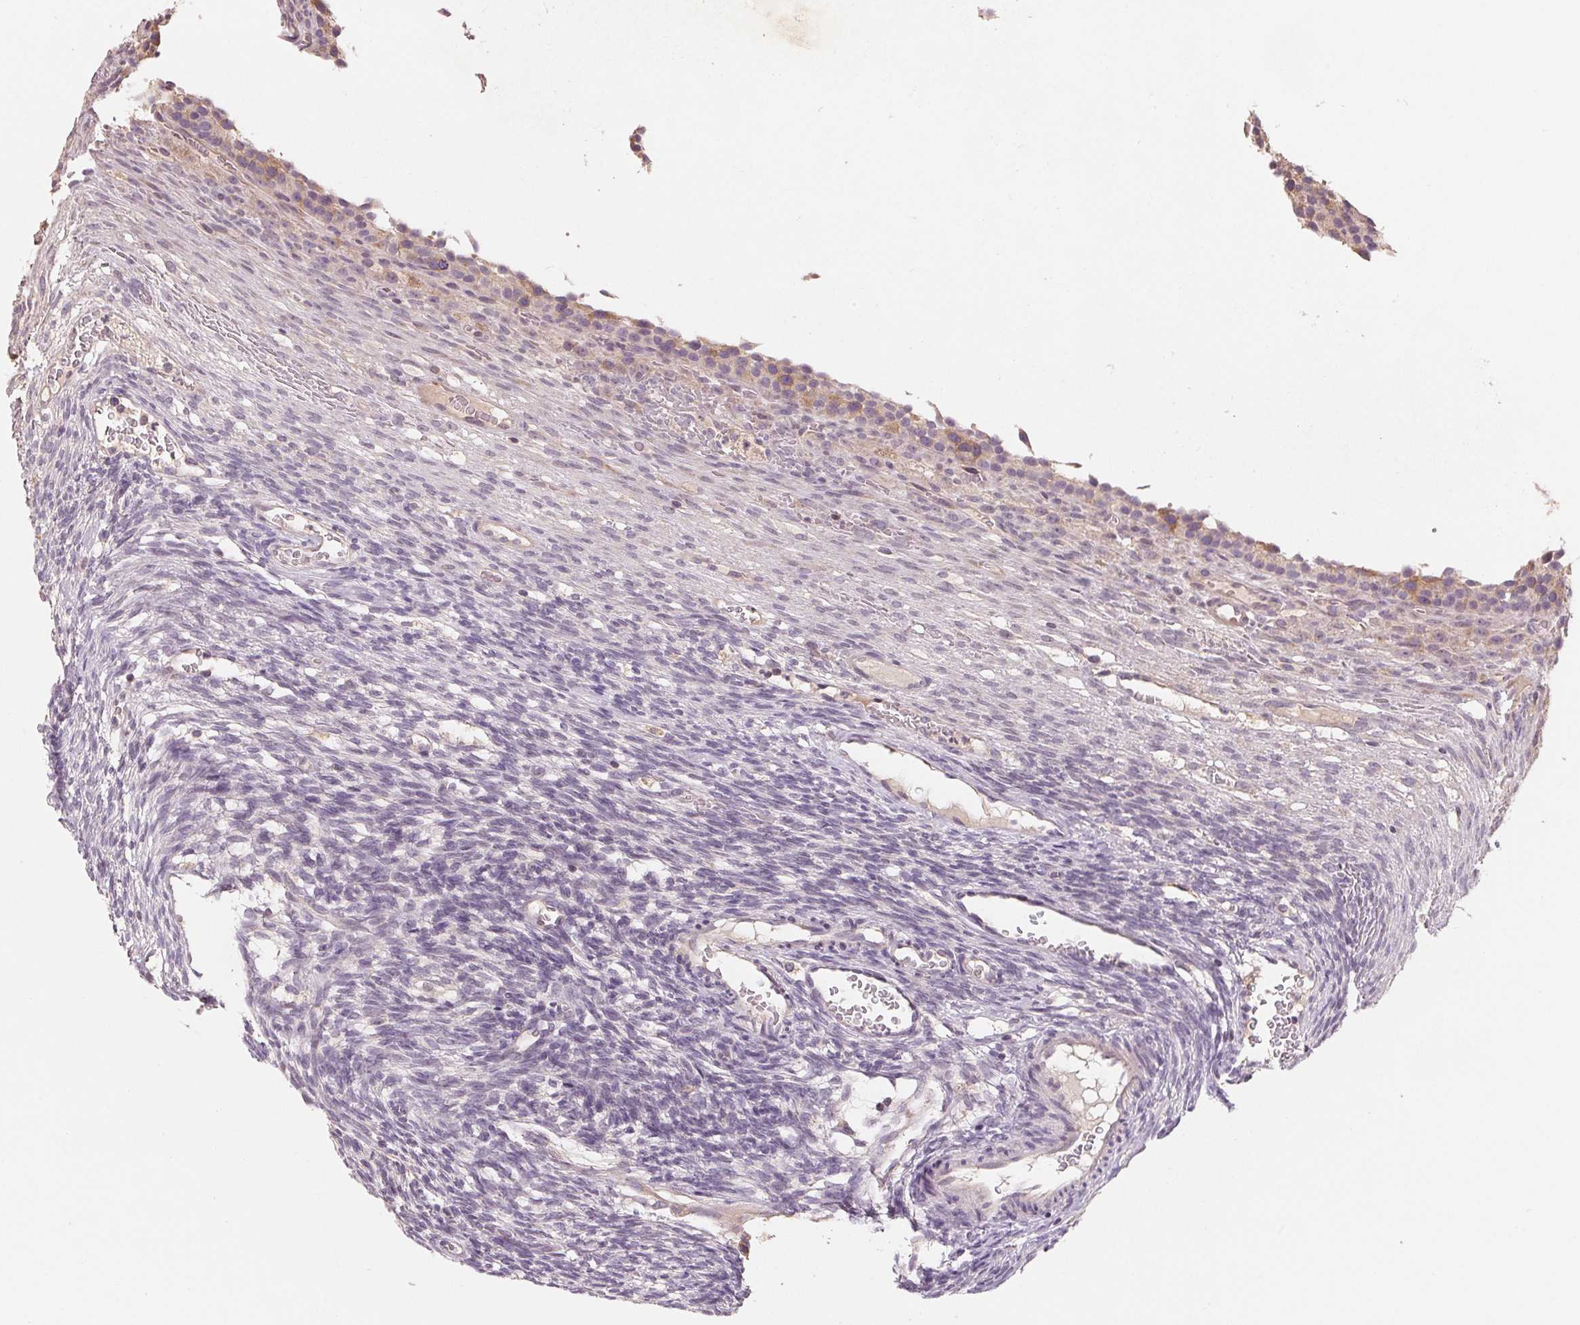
{"staining": {"intensity": "weak", "quantity": "<25%", "location": "cytoplasmic/membranous"}, "tissue": "ovary", "cell_type": "Follicle cells", "image_type": "normal", "snomed": [{"axis": "morphology", "description": "Normal tissue, NOS"}, {"axis": "topography", "description": "Ovary"}], "caption": "This is a micrograph of IHC staining of normal ovary, which shows no positivity in follicle cells.", "gene": "AQP8", "patient": {"sex": "female", "age": 34}}